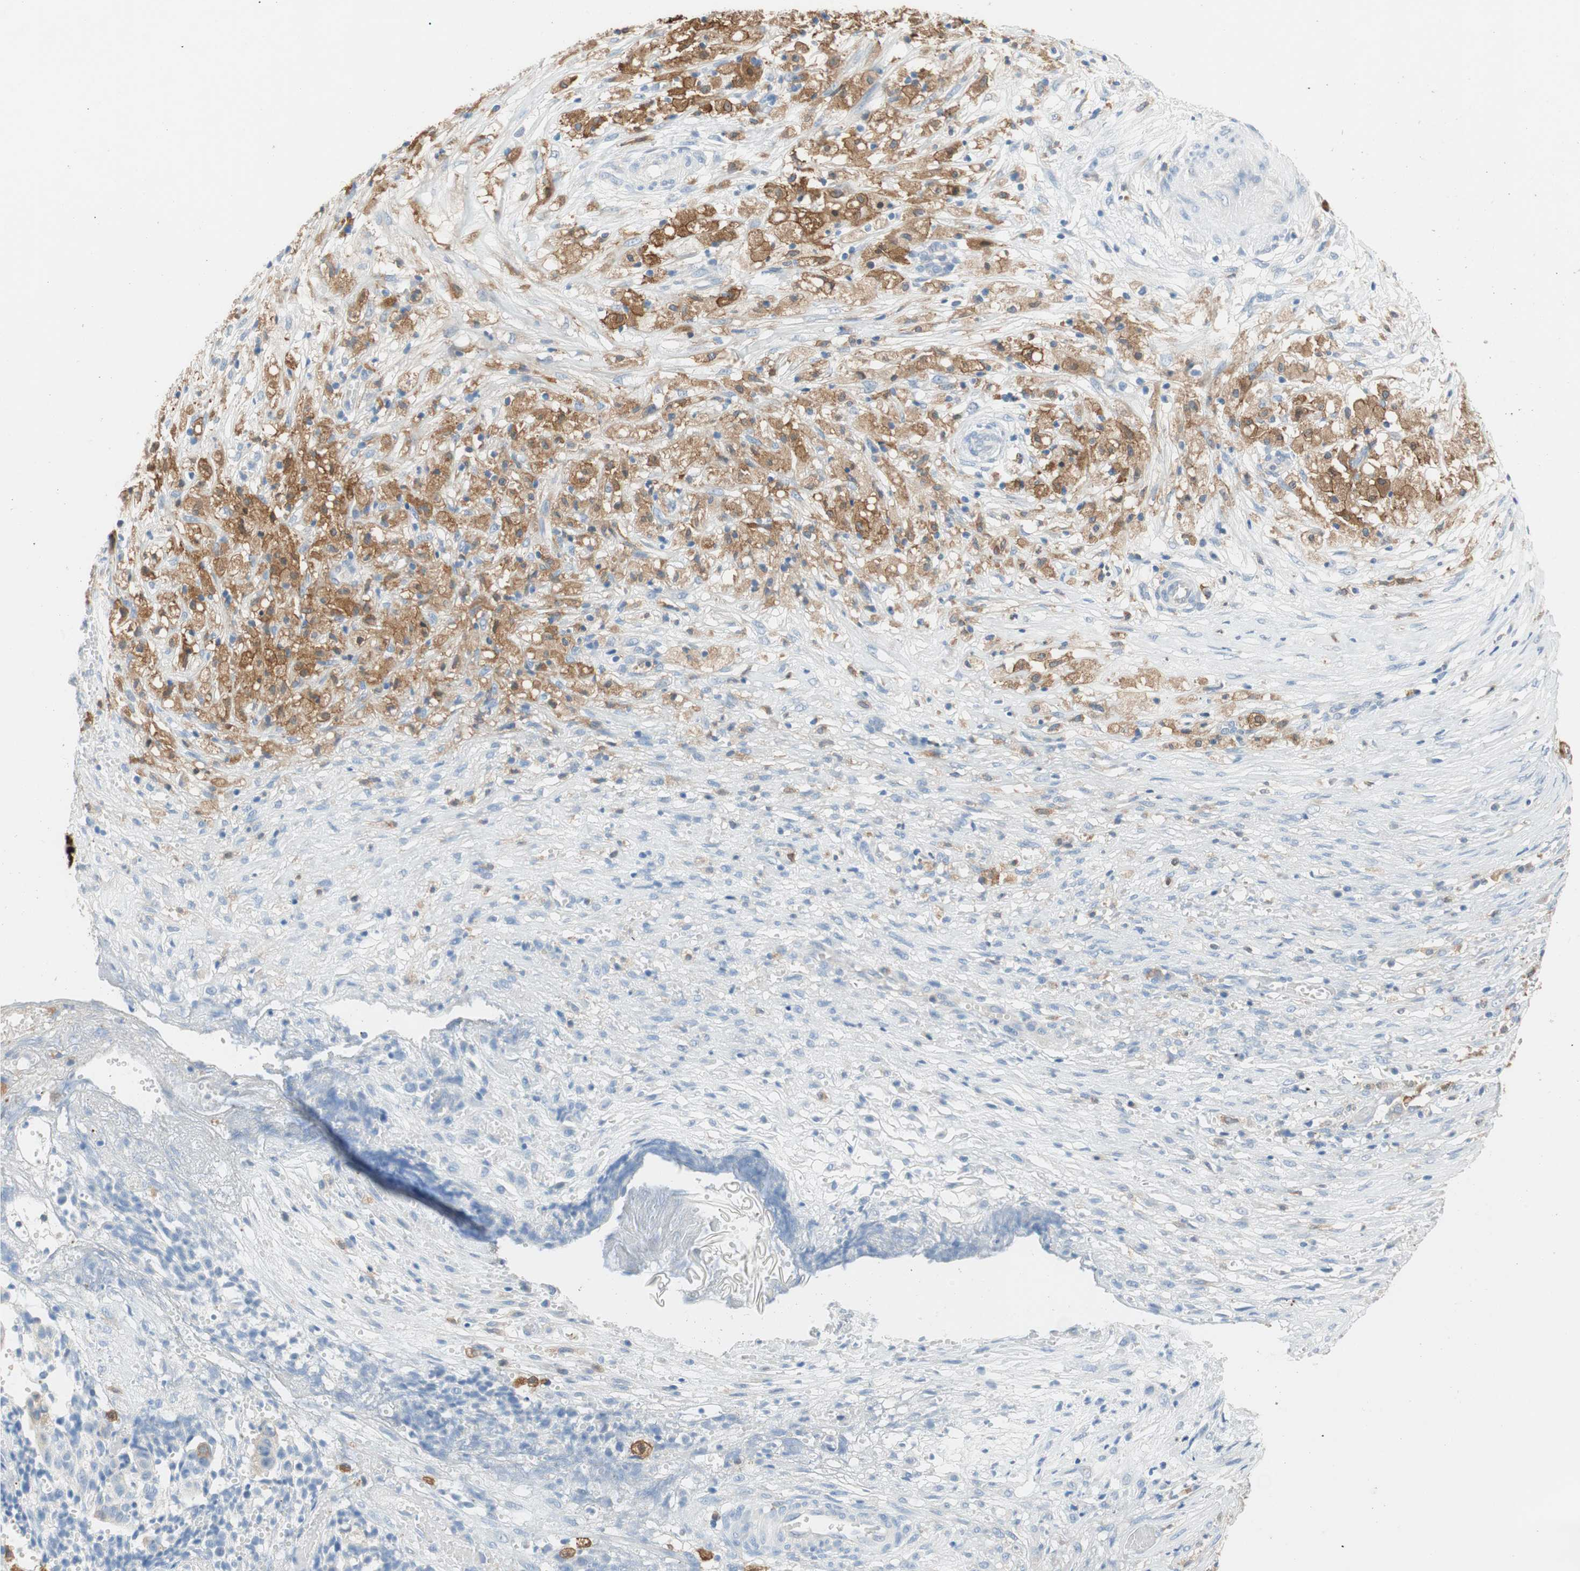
{"staining": {"intensity": "weak", "quantity": "<25%", "location": "cytoplasmic/membranous"}, "tissue": "ovarian cancer", "cell_type": "Tumor cells", "image_type": "cancer", "snomed": [{"axis": "morphology", "description": "Carcinoma, endometroid"}, {"axis": "topography", "description": "Ovary"}], "caption": "Immunohistochemistry photomicrograph of neoplastic tissue: human ovarian endometroid carcinoma stained with DAB shows no significant protein expression in tumor cells.", "gene": "GLUL", "patient": {"sex": "female", "age": 42}}